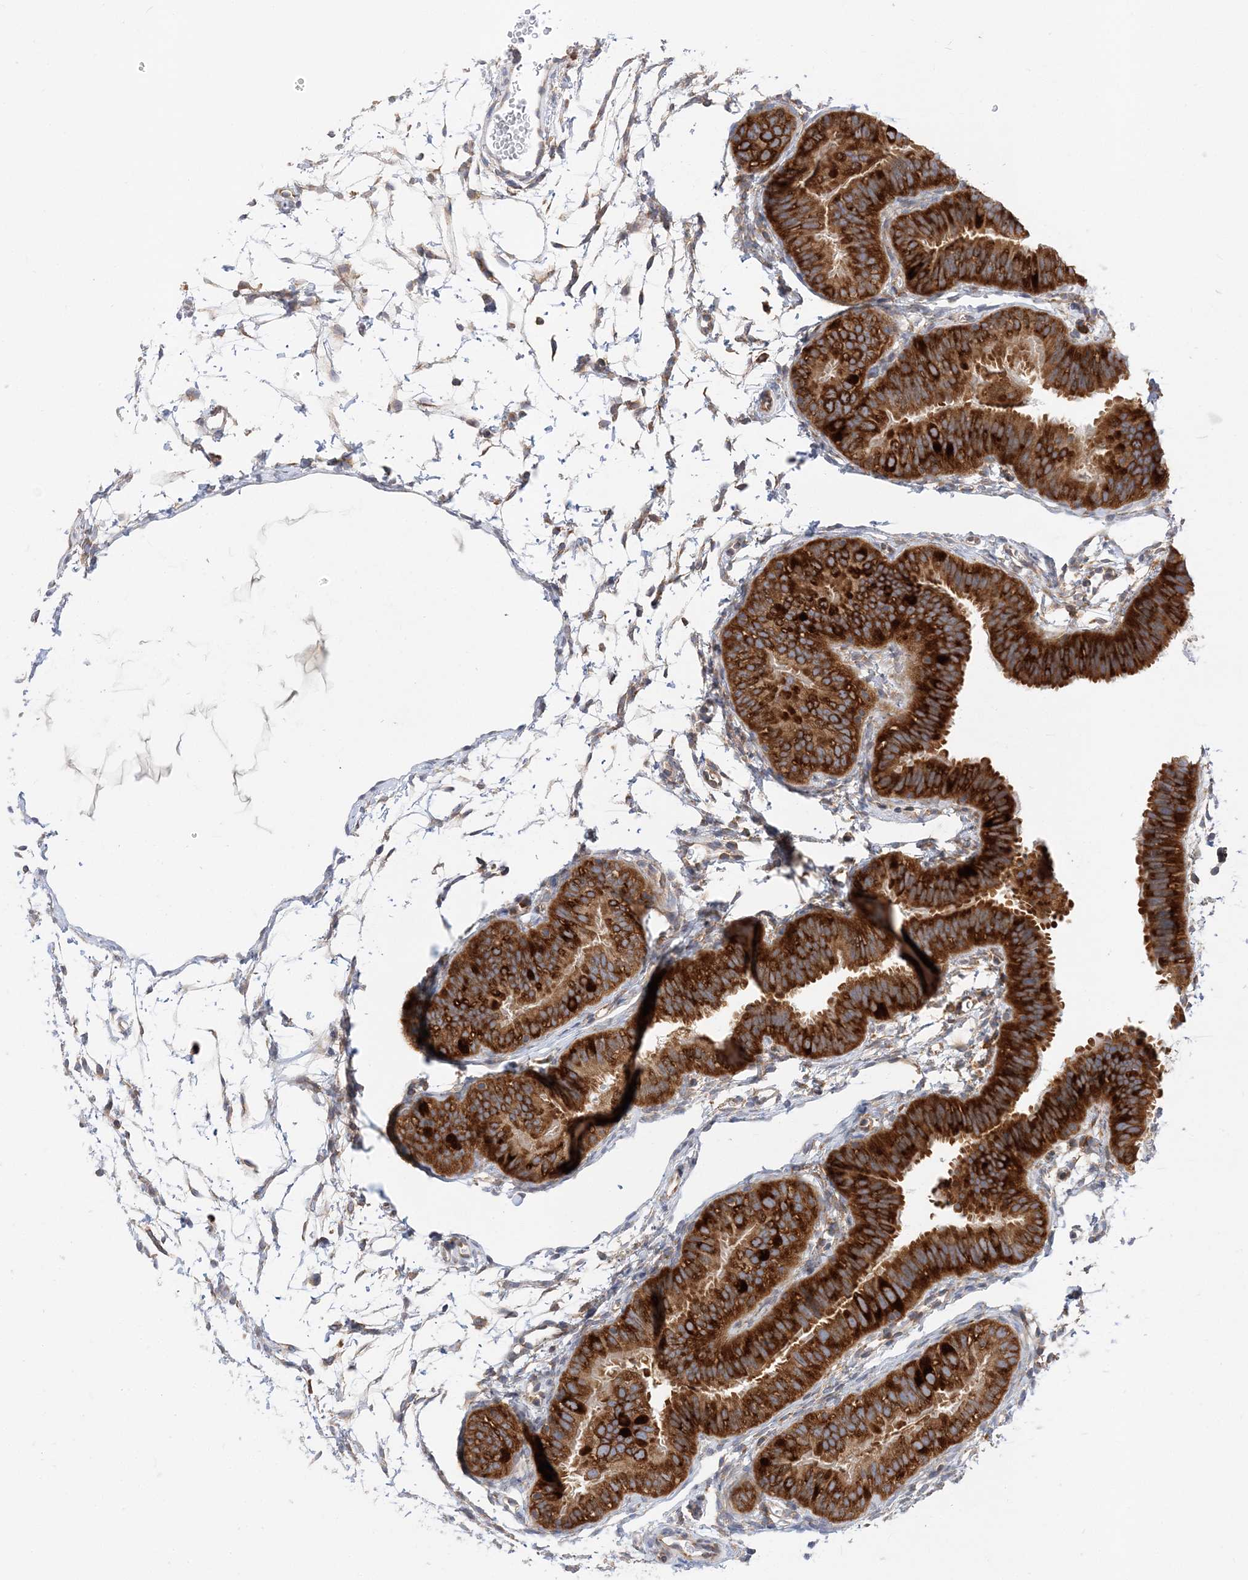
{"staining": {"intensity": "strong", "quantity": ">75%", "location": "cytoplasmic/membranous"}, "tissue": "fallopian tube", "cell_type": "Glandular cells", "image_type": "normal", "snomed": [{"axis": "morphology", "description": "Normal tissue, NOS"}, {"axis": "topography", "description": "Fallopian tube"}], "caption": "Strong cytoplasmic/membranous protein staining is appreciated in about >75% of glandular cells in fallopian tube. (brown staining indicates protein expression, while blue staining denotes nuclei).", "gene": "LARP4B", "patient": {"sex": "female", "age": 35}}